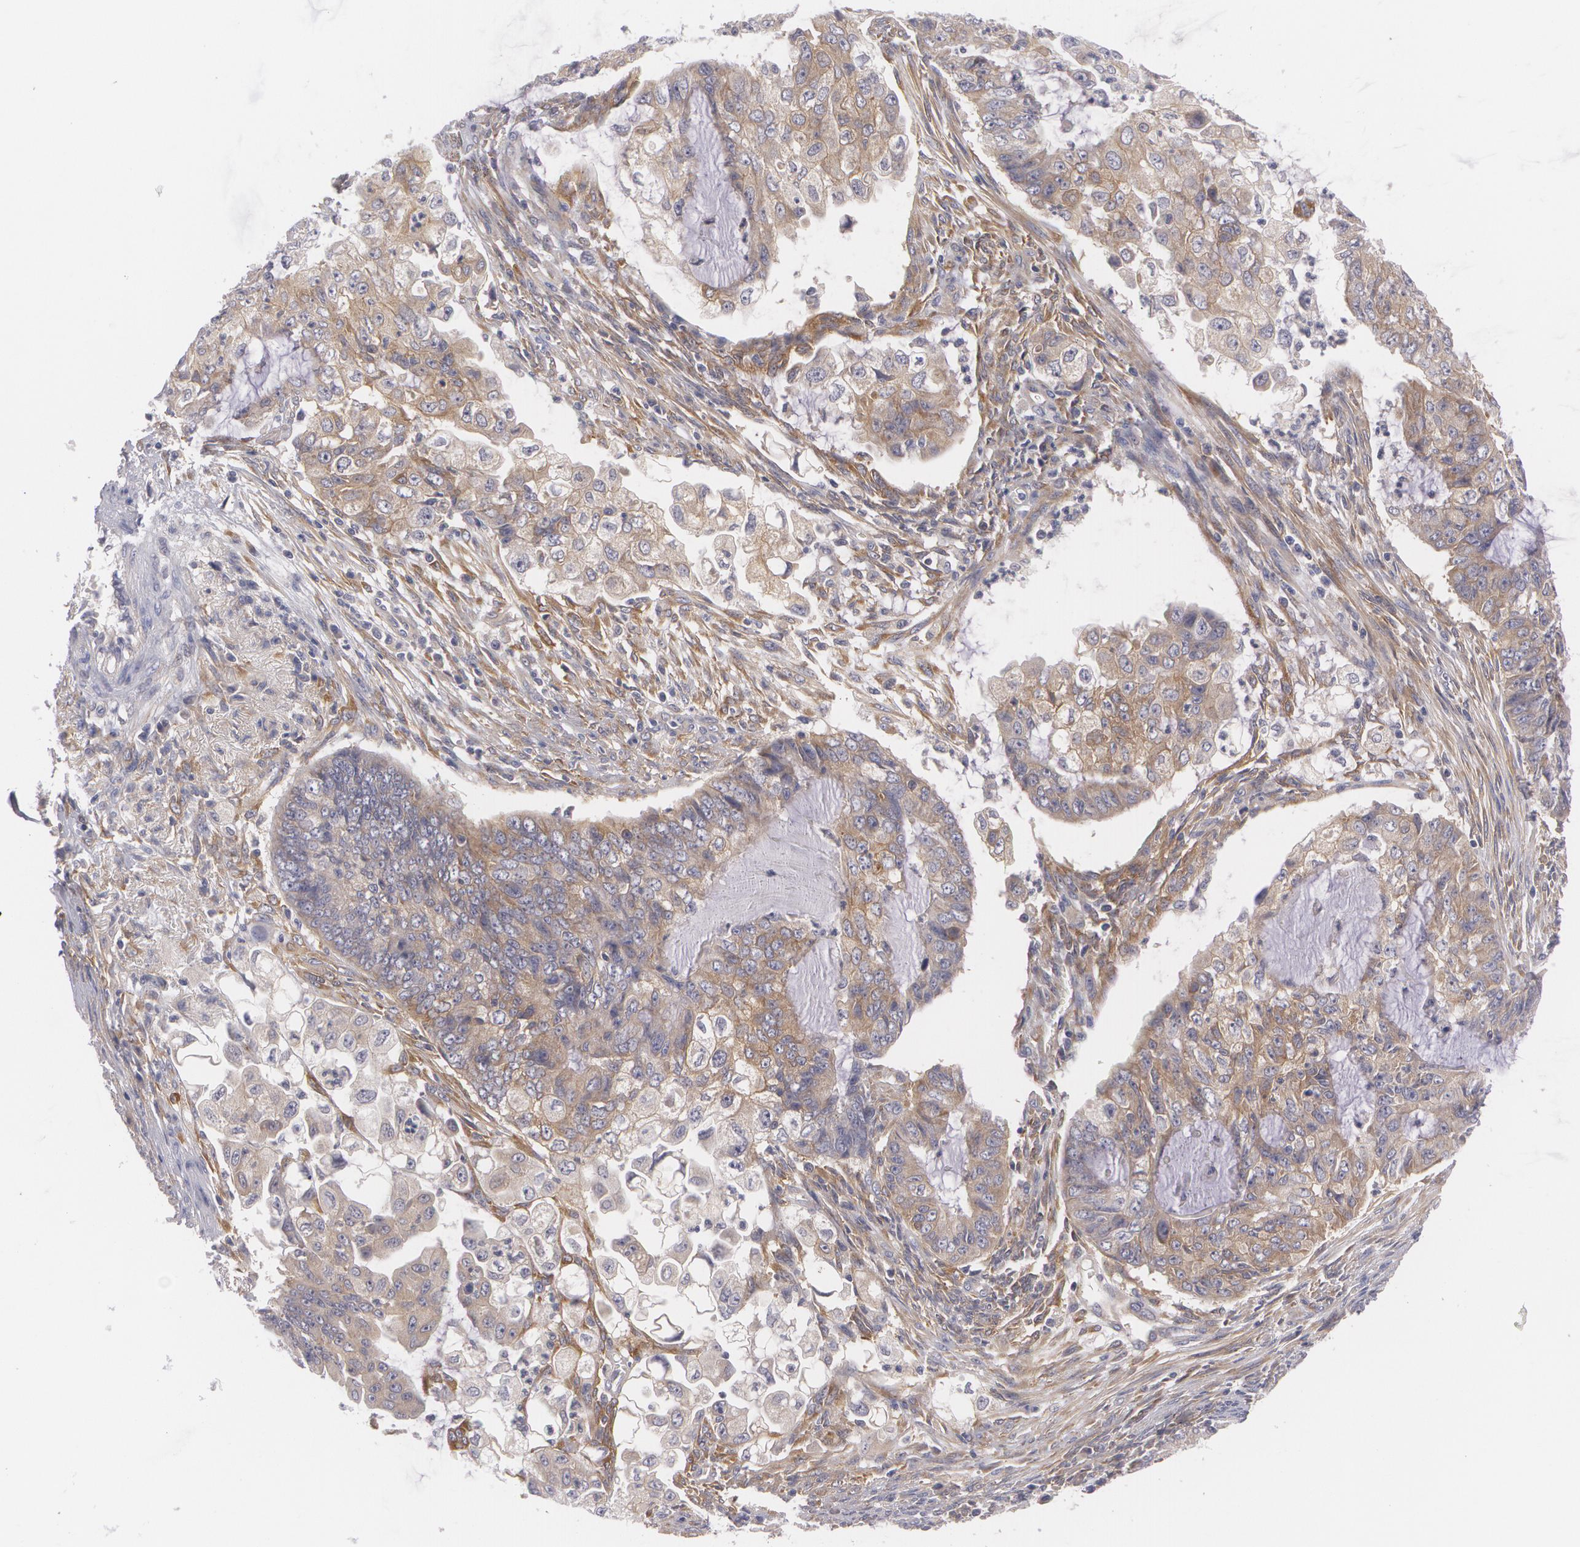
{"staining": {"intensity": "moderate", "quantity": ">75%", "location": "cytoplasmic/membranous"}, "tissue": "endometrial cancer", "cell_type": "Tumor cells", "image_type": "cancer", "snomed": [{"axis": "morphology", "description": "Adenocarcinoma, NOS"}, {"axis": "topography", "description": "Endometrium"}], "caption": "Moderate cytoplasmic/membranous positivity for a protein is identified in about >75% of tumor cells of endometrial adenocarcinoma using IHC.", "gene": "CASK", "patient": {"sex": "female", "age": 75}}